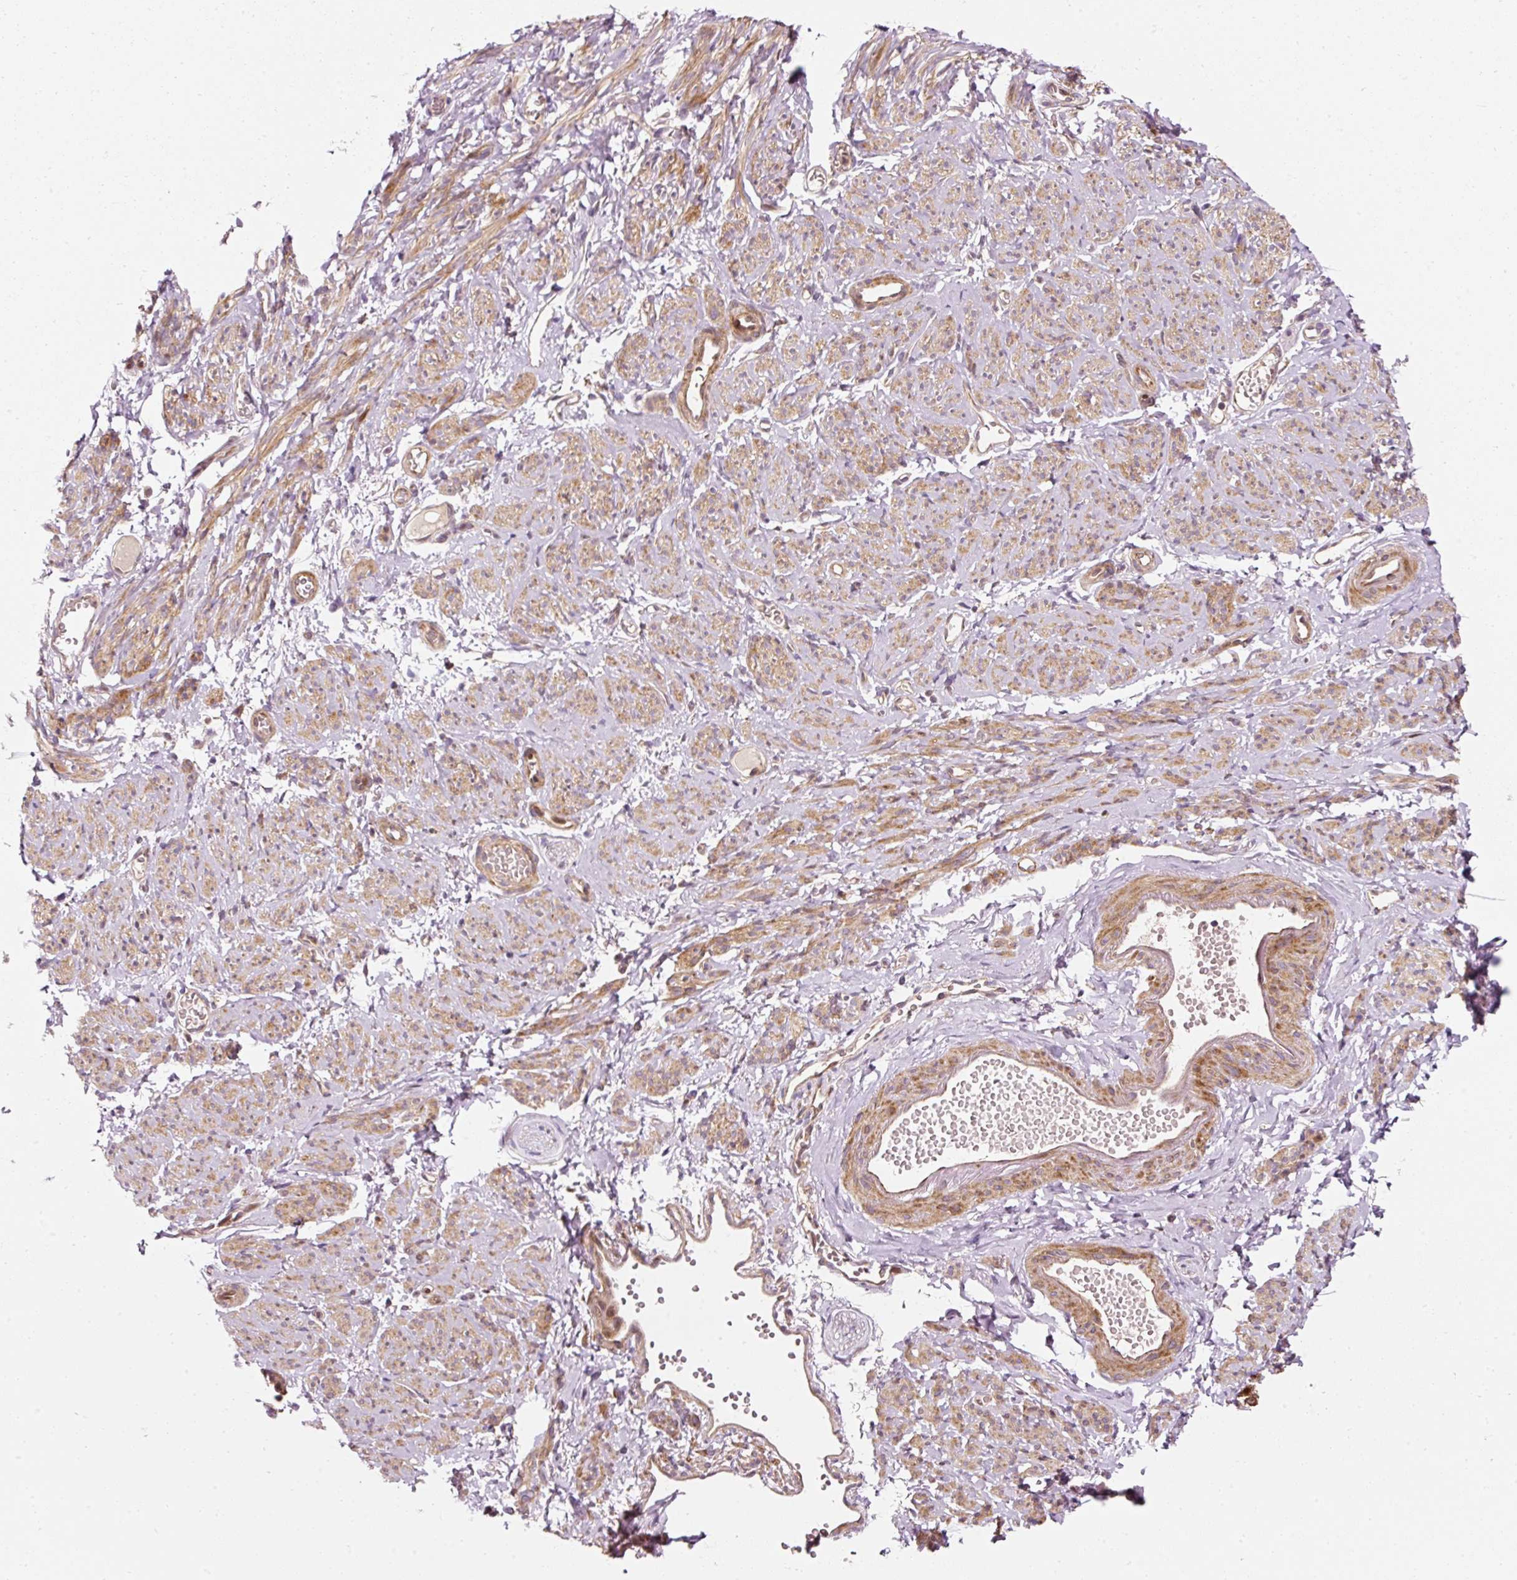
{"staining": {"intensity": "moderate", "quantity": ">75%", "location": "cytoplasmic/membranous,nuclear"}, "tissue": "smooth muscle", "cell_type": "Smooth muscle cells", "image_type": "normal", "snomed": [{"axis": "morphology", "description": "Normal tissue, NOS"}, {"axis": "topography", "description": "Smooth muscle"}], "caption": "Smooth muscle was stained to show a protein in brown. There is medium levels of moderate cytoplasmic/membranous,nuclear expression in approximately >75% of smooth muscle cells. The staining was performed using DAB (3,3'-diaminobenzidine) to visualize the protein expression in brown, while the nuclei were stained in blue with hematoxylin (Magnification: 20x).", "gene": "NAPA", "patient": {"sex": "female", "age": 65}}